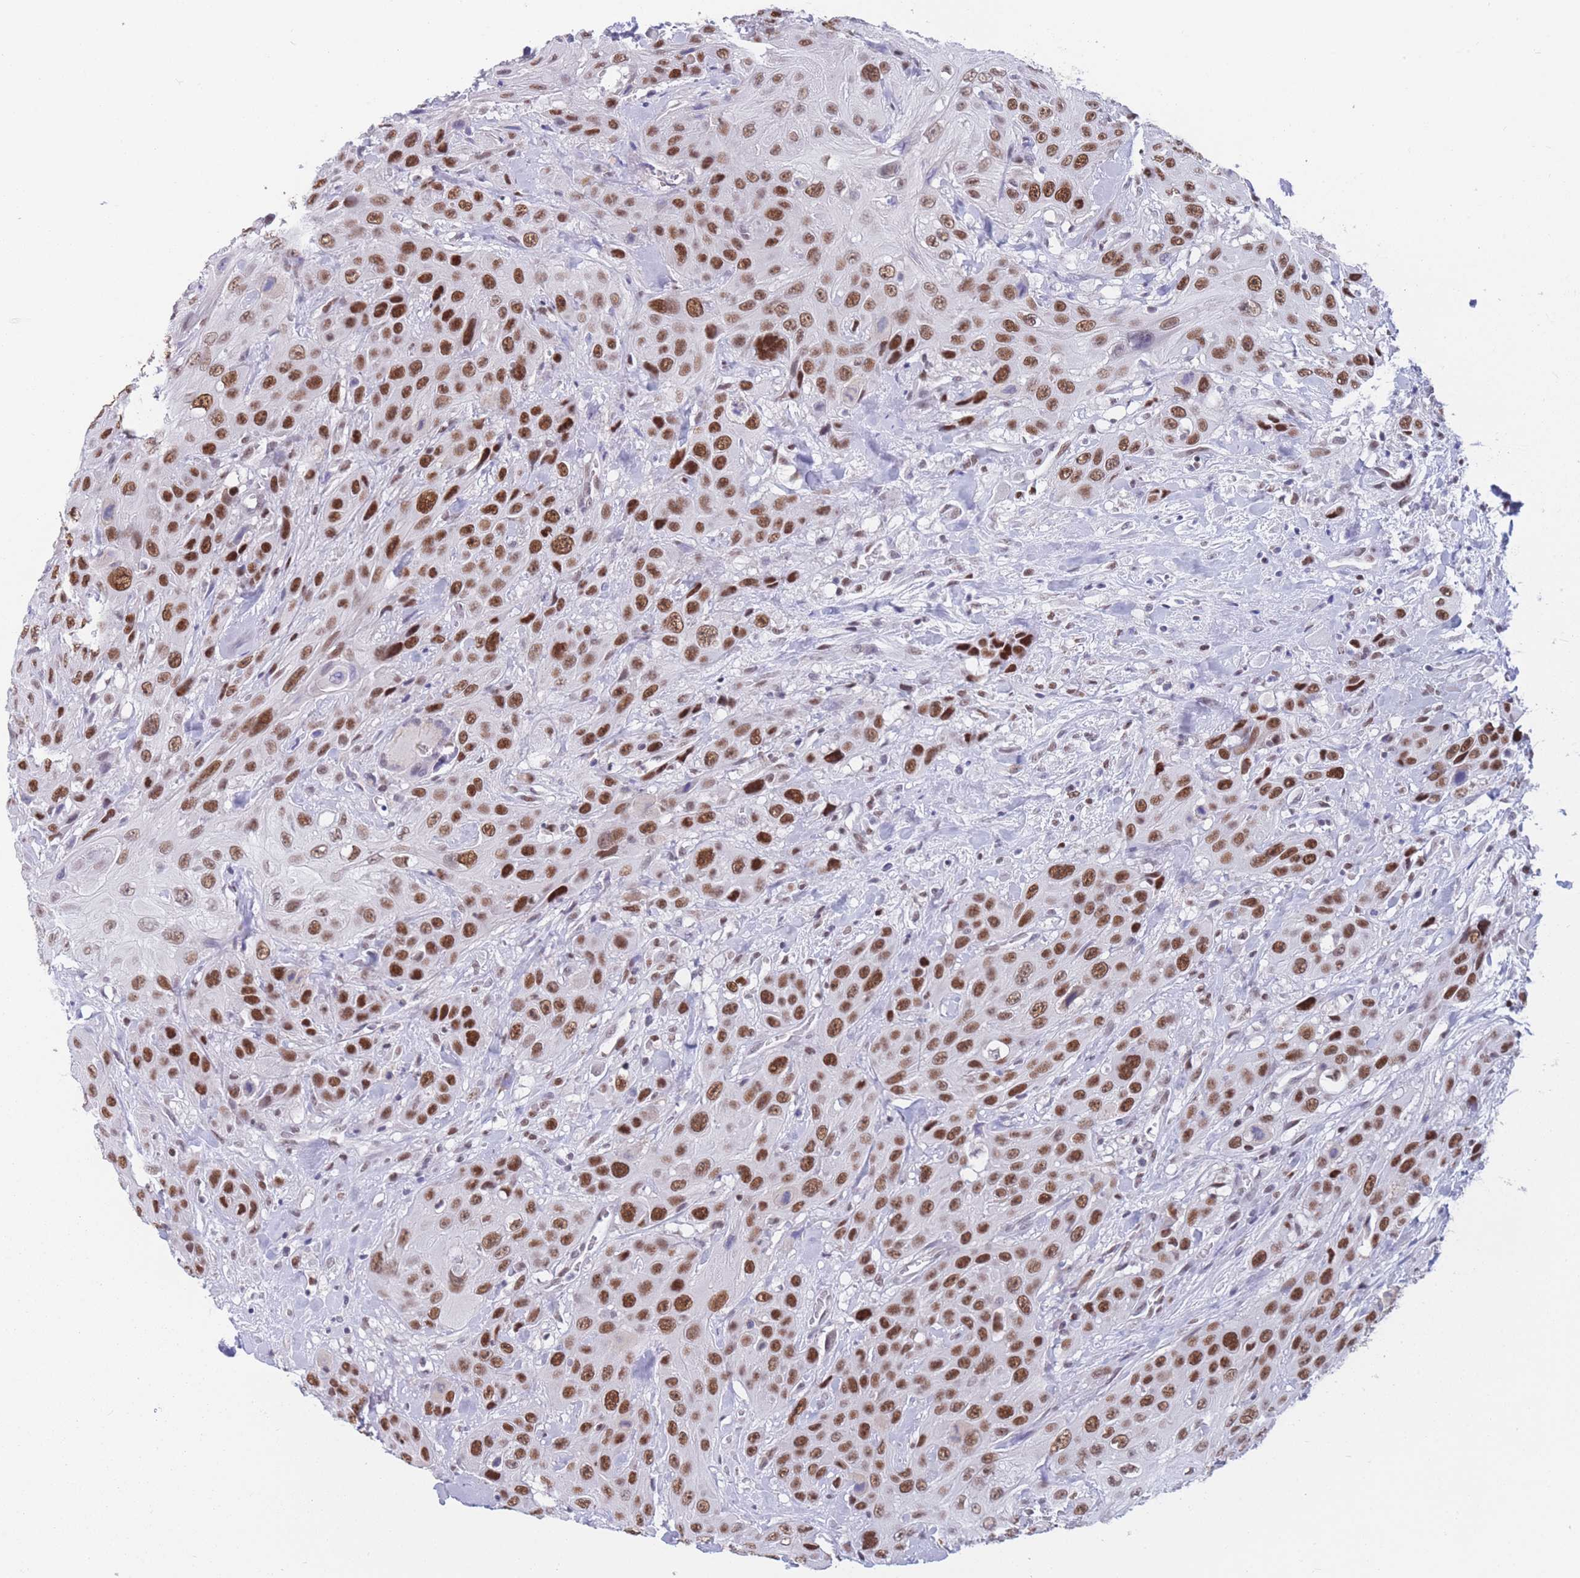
{"staining": {"intensity": "strong", "quantity": ">75%", "location": "nuclear"}, "tissue": "head and neck cancer", "cell_type": "Tumor cells", "image_type": "cancer", "snomed": [{"axis": "morphology", "description": "Squamous cell carcinoma, NOS"}, {"axis": "topography", "description": "Head-Neck"}], "caption": "The micrograph displays immunohistochemical staining of head and neck squamous cell carcinoma. There is strong nuclear positivity is present in about >75% of tumor cells.", "gene": "NASP", "patient": {"sex": "male", "age": 81}}